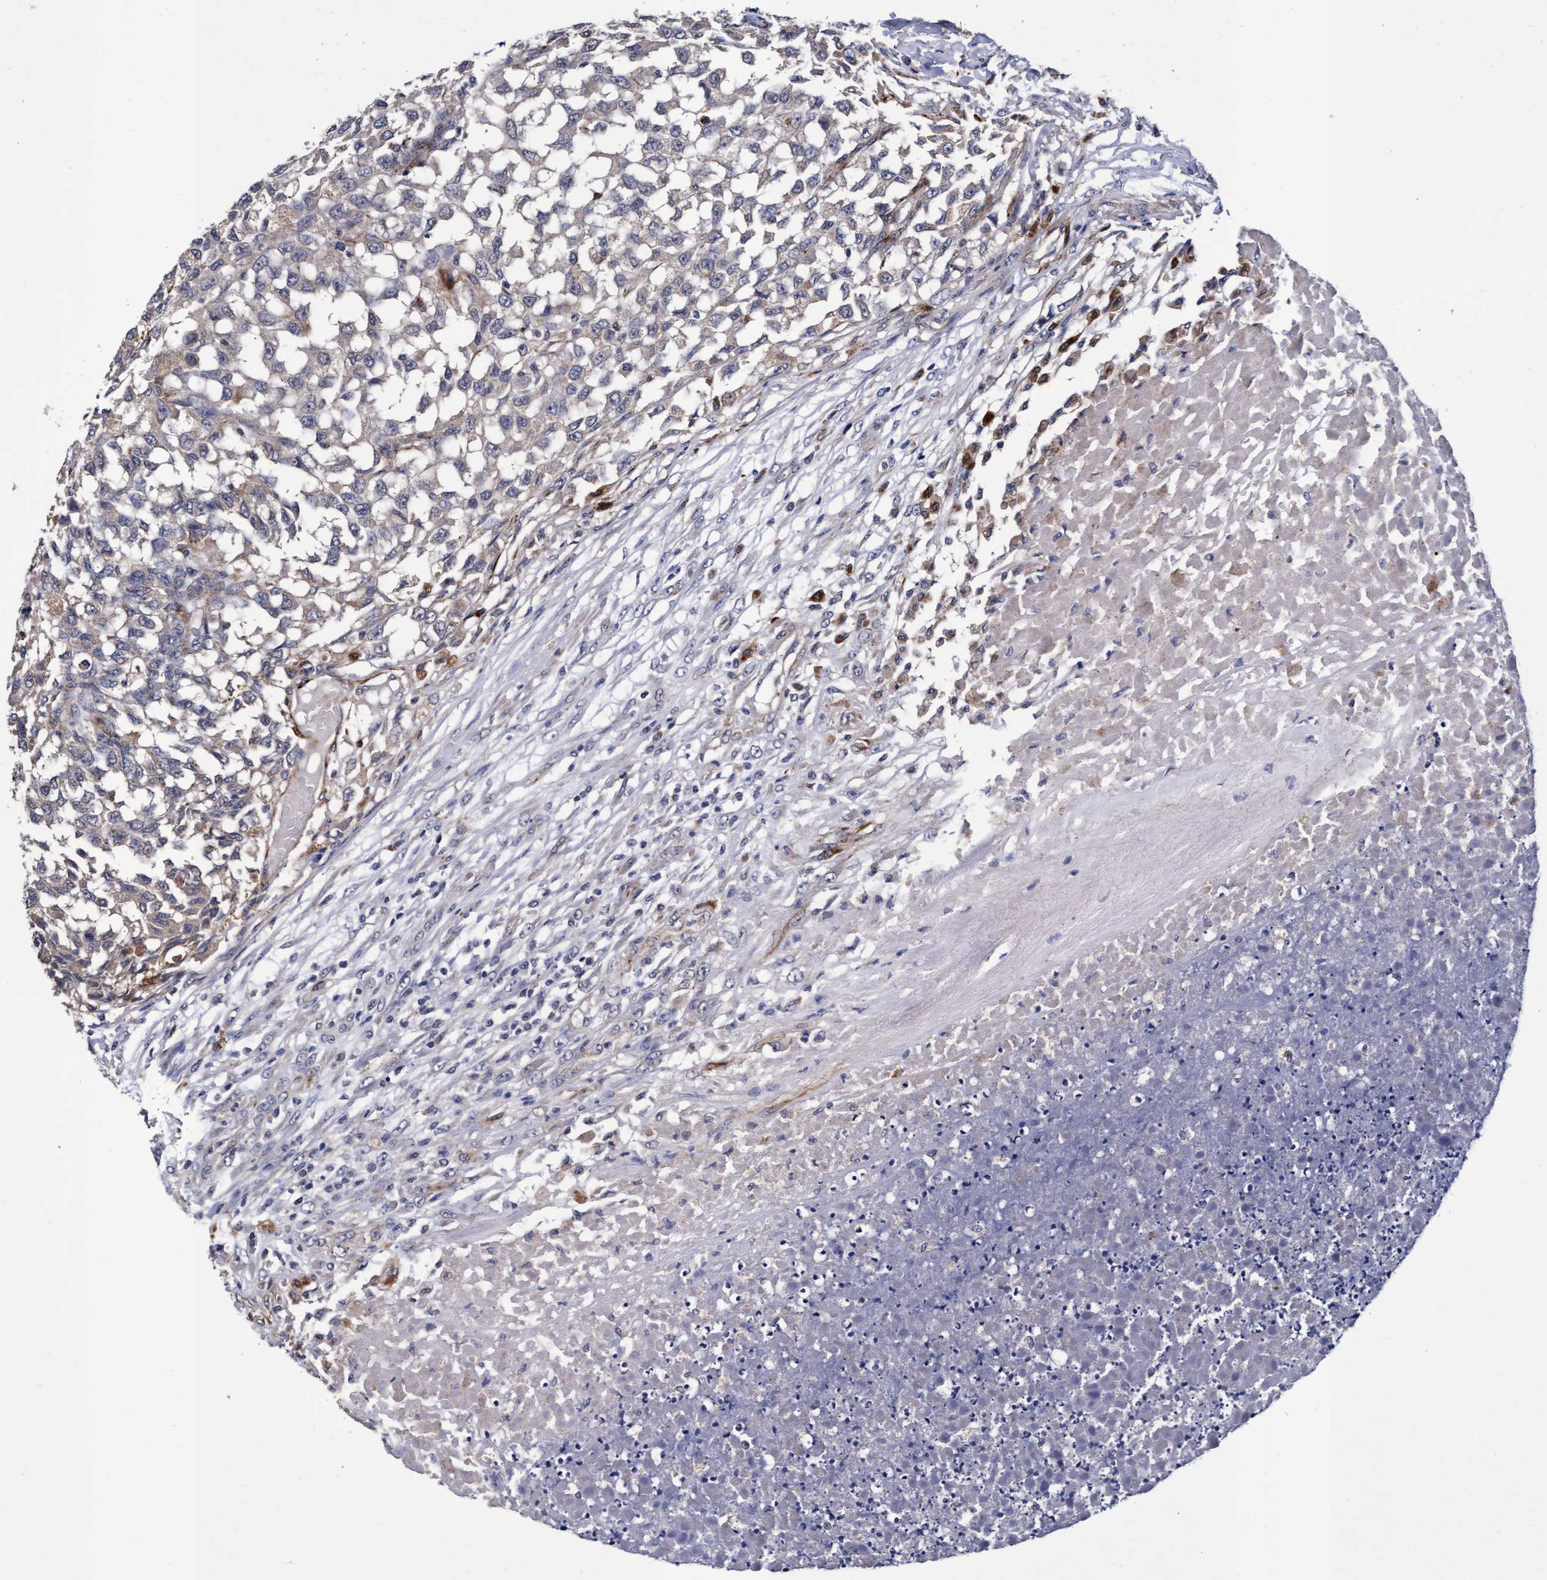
{"staining": {"intensity": "negative", "quantity": "none", "location": "none"}, "tissue": "testis cancer", "cell_type": "Tumor cells", "image_type": "cancer", "snomed": [{"axis": "morphology", "description": "Seminoma, NOS"}, {"axis": "topography", "description": "Testis"}], "caption": "This is an immunohistochemistry micrograph of human testis cancer (seminoma). There is no expression in tumor cells.", "gene": "CPQ", "patient": {"sex": "male", "age": 59}}